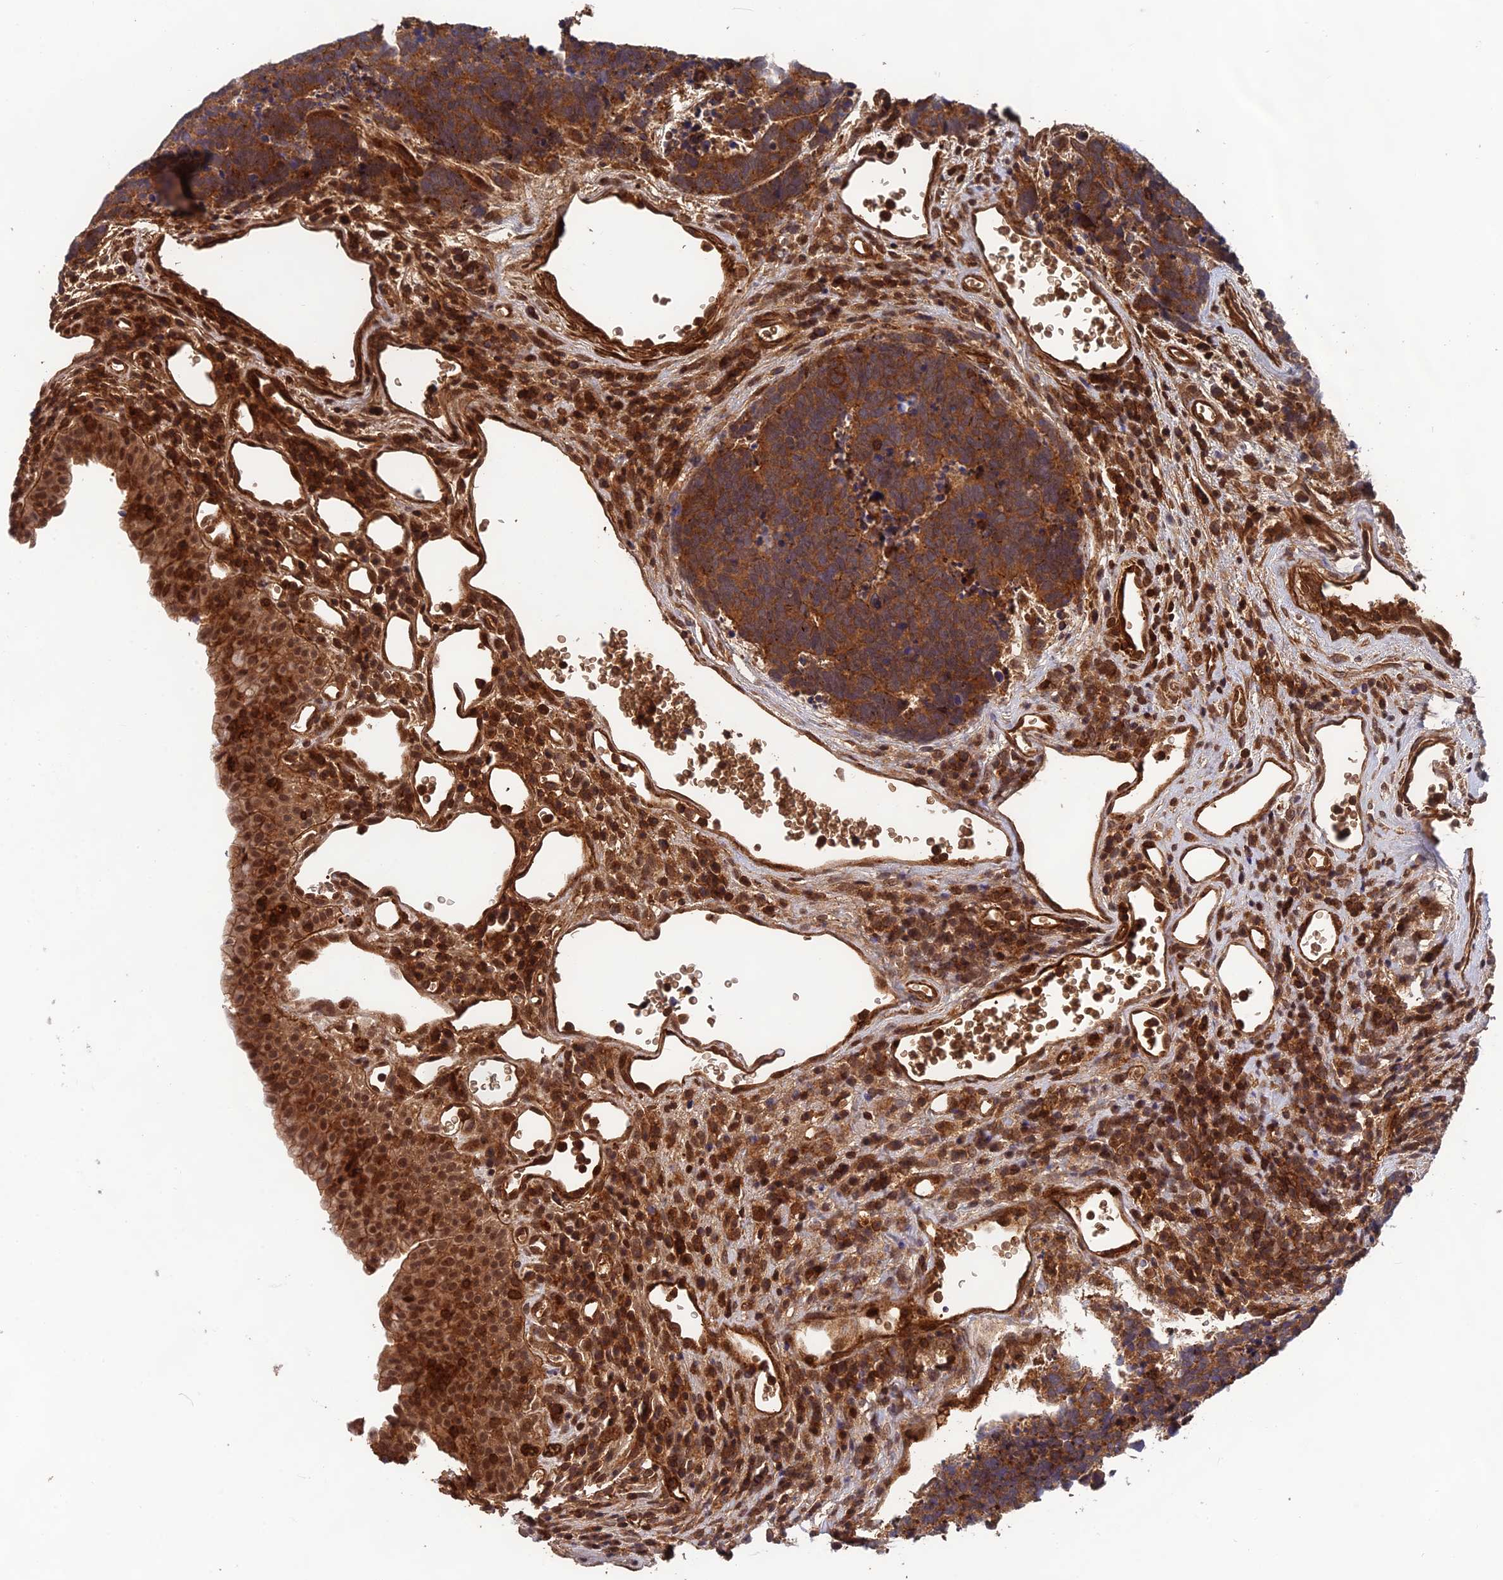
{"staining": {"intensity": "strong", "quantity": "25%-75%", "location": "cytoplasmic/membranous,nuclear"}, "tissue": "carcinoid", "cell_type": "Tumor cells", "image_type": "cancer", "snomed": [{"axis": "morphology", "description": "Carcinoma, NOS"}, {"axis": "morphology", "description": "Carcinoid, malignant, NOS"}, {"axis": "topography", "description": "Urinary bladder"}], "caption": "This micrograph demonstrates IHC staining of human carcinoid, with high strong cytoplasmic/membranous and nuclear positivity in about 25%-75% of tumor cells.", "gene": "OSBPL1A", "patient": {"sex": "male", "age": 57}}